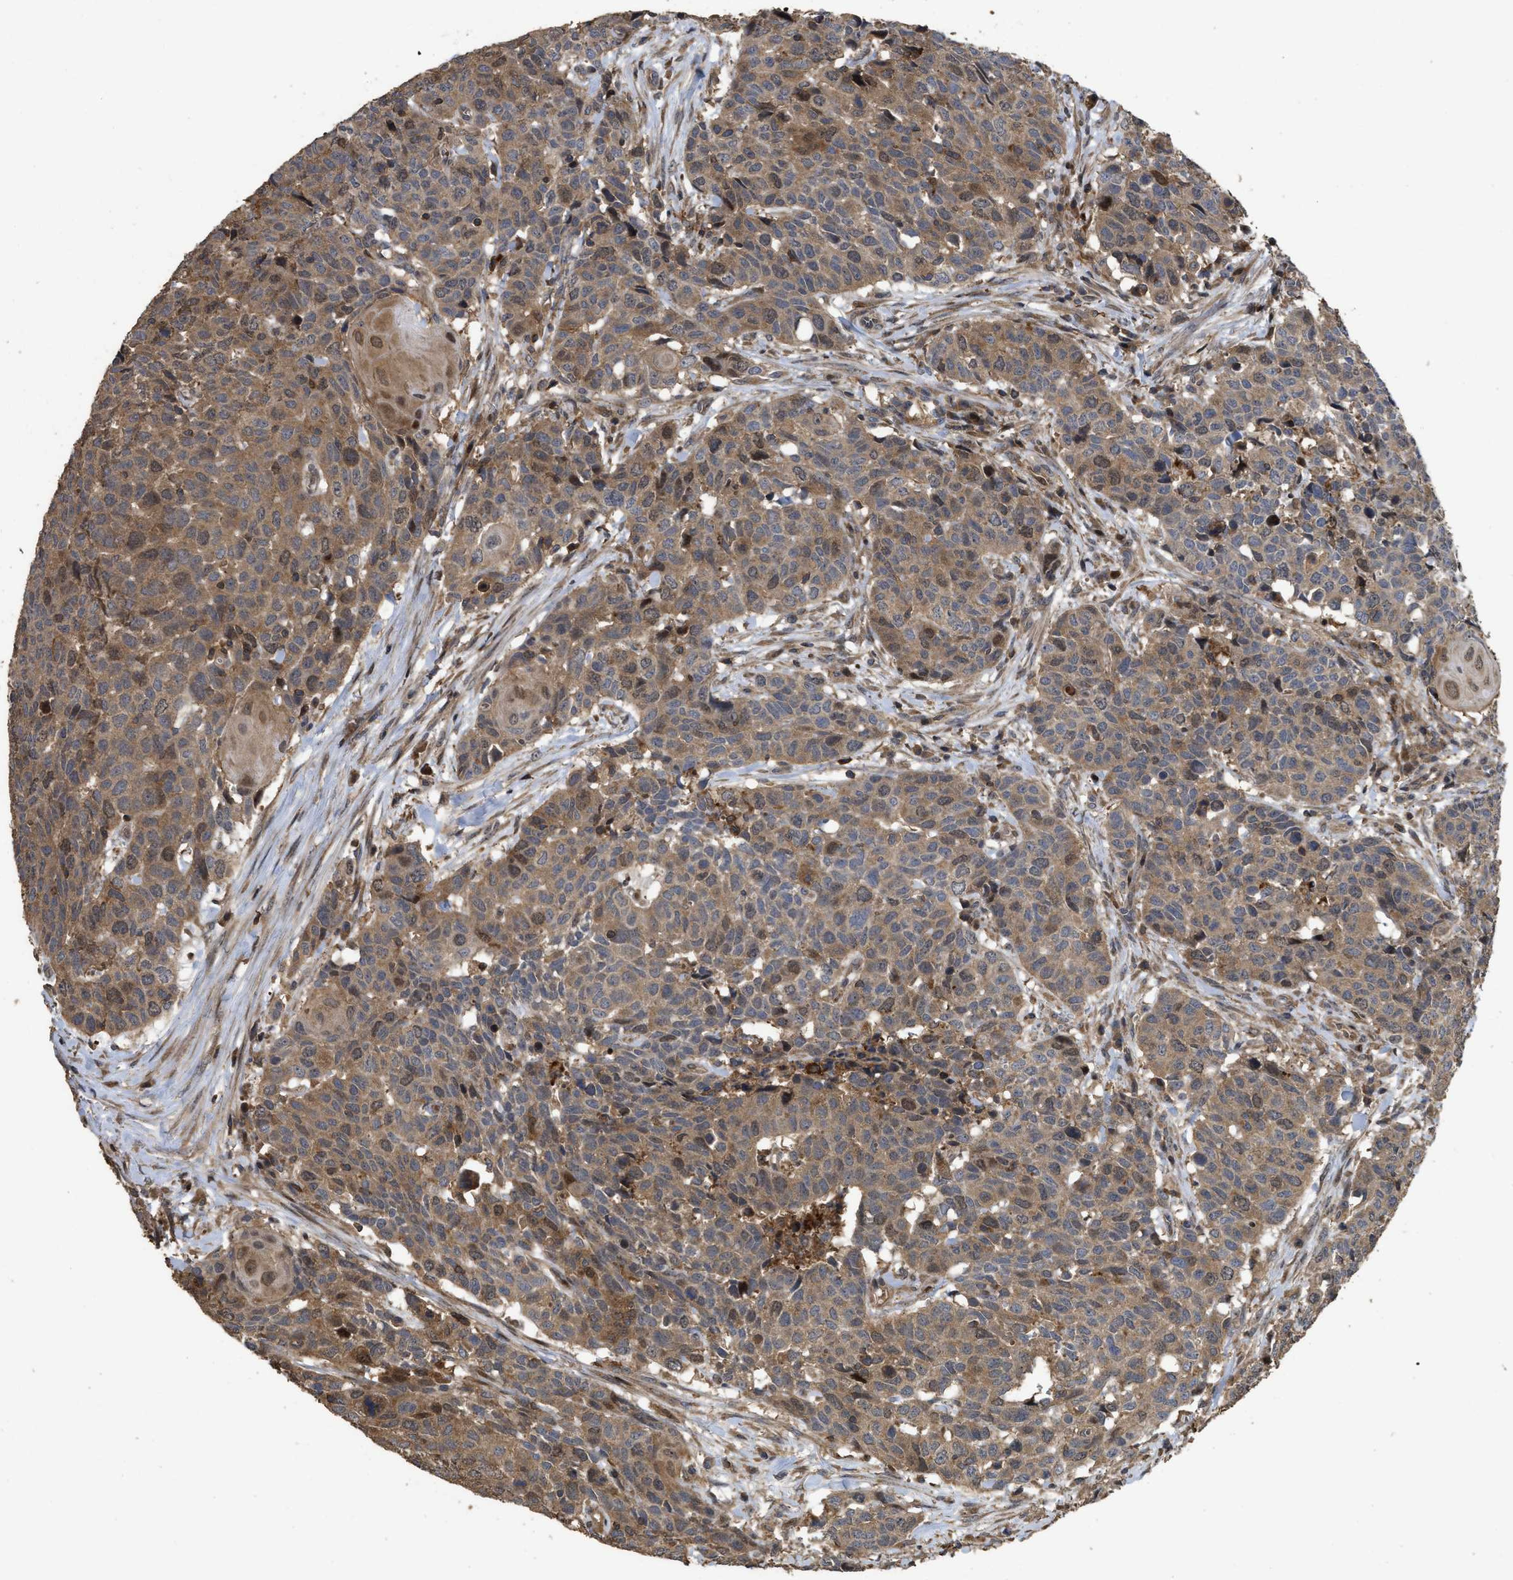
{"staining": {"intensity": "moderate", "quantity": ">75%", "location": "cytoplasmic/membranous"}, "tissue": "head and neck cancer", "cell_type": "Tumor cells", "image_type": "cancer", "snomed": [{"axis": "morphology", "description": "Squamous cell carcinoma, NOS"}, {"axis": "topography", "description": "Head-Neck"}], "caption": "Protein expression analysis of squamous cell carcinoma (head and neck) displays moderate cytoplasmic/membranous expression in approximately >75% of tumor cells.", "gene": "CBR3", "patient": {"sex": "male", "age": 66}}